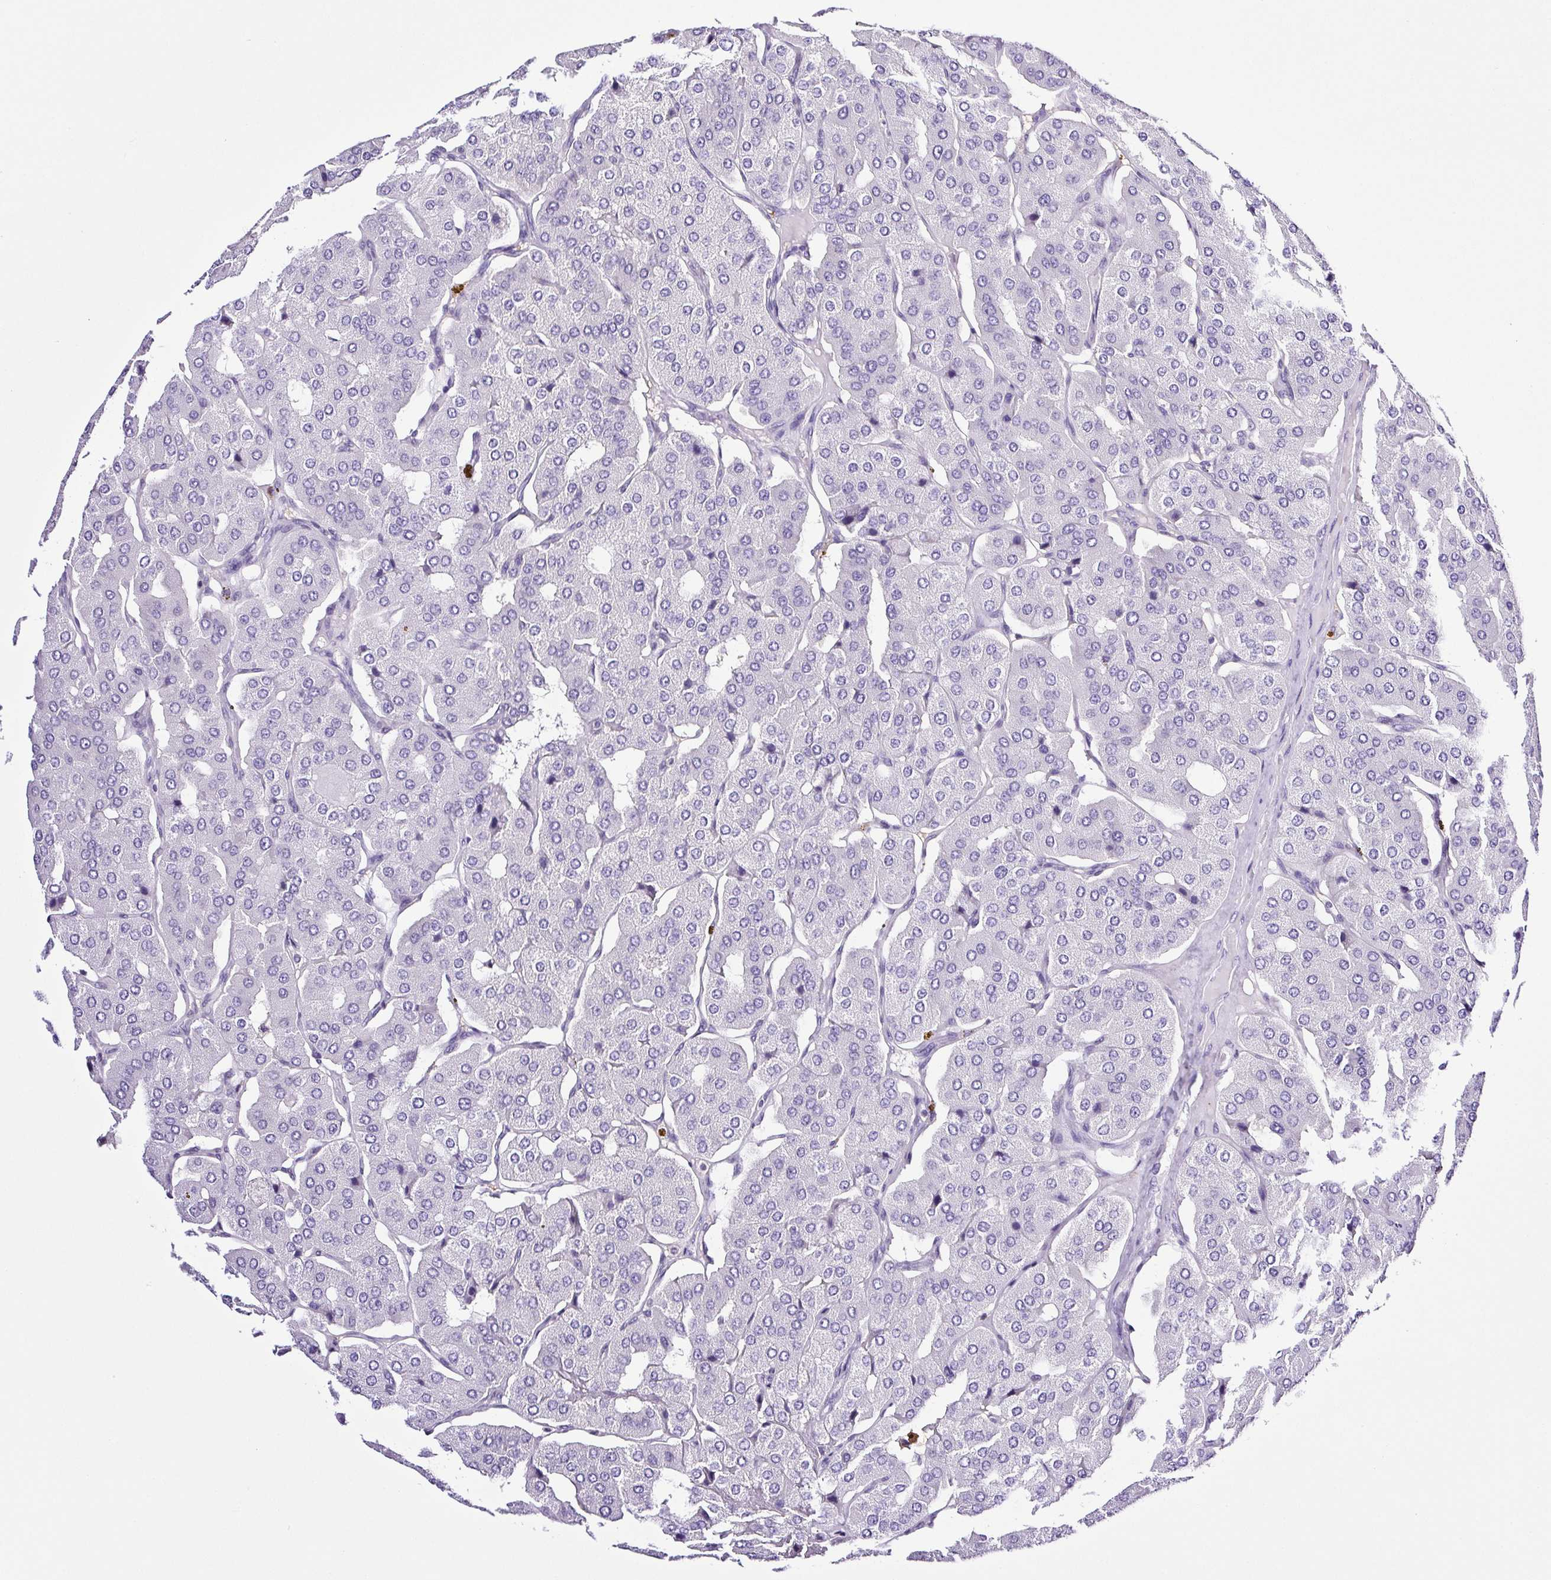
{"staining": {"intensity": "negative", "quantity": "none", "location": "none"}, "tissue": "parathyroid gland", "cell_type": "Glandular cells", "image_type": "normal", "snomed": [{"axis": "morphology", "description": "Normal tissue, NOS"}, {"axis": "morphology", "description": "Adenoma, NOS"}, {"axis": "topography", "description": "Parathyroid gland"}], "caption": "Glandular cells show no significant protein expression in normal parathyroid gland.", "gene": "SYNPR", "patient": {"sex": "female", "age": 86}}